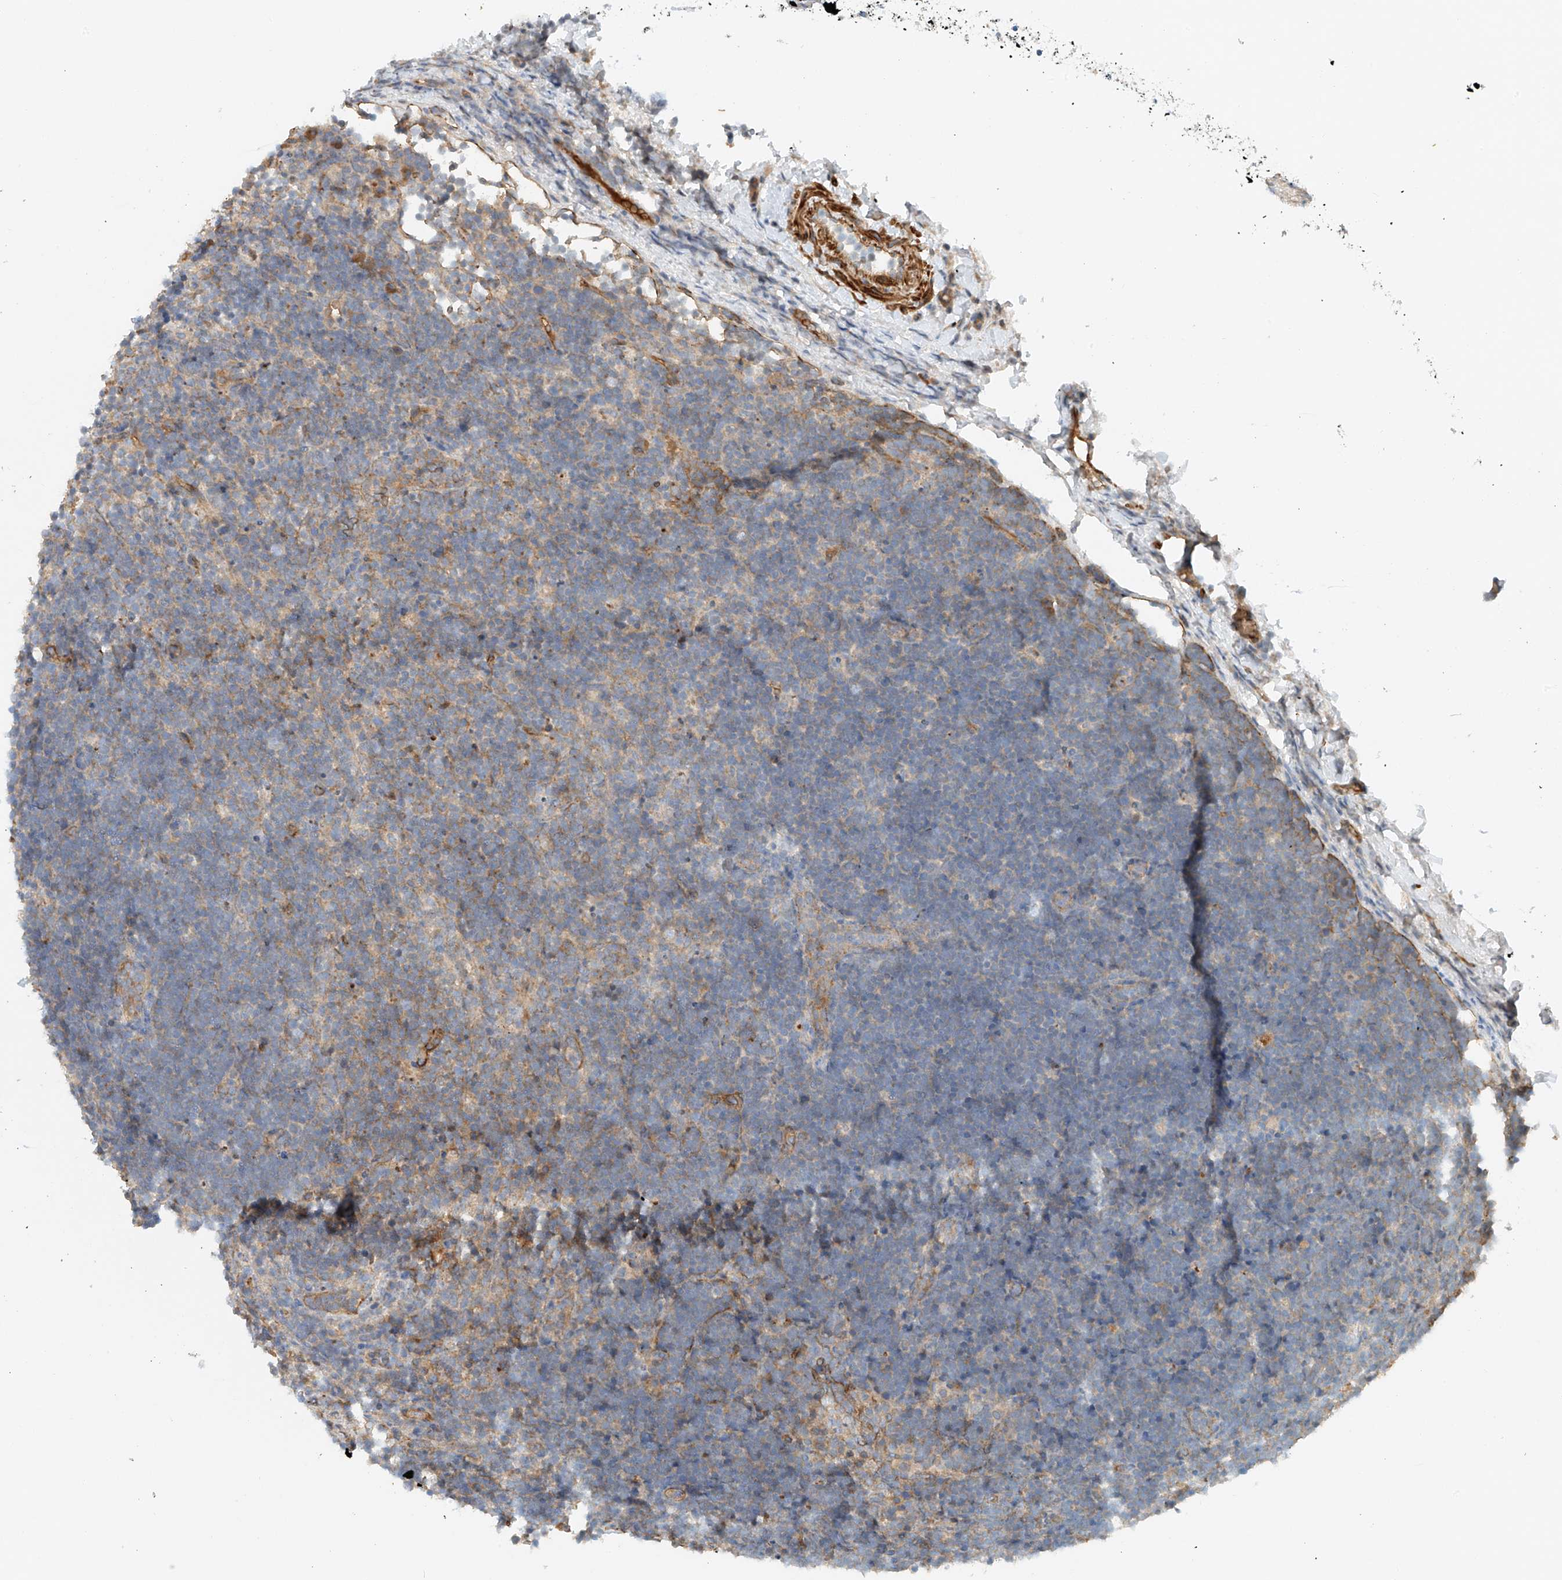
{"staining": {"intensity": "weak", "quantity": "<25%", "location": "cytoplasmic/membranous"}, "tissue": "lymphoma", "cell_type": "Tumor cells", "image_type": "cancer", "snomed": [{"axis": "morphology", "description": "Malignant lymphoma, non-Hodgkin's type, High grade"}, {"axis": "topography", "description": "Lymph node"}], "caption": "A high-resolution image shows IHC staining of lymphoma, which reveals no significant positivity in tumor cells.", "gene": "LYRM9", "patient": {"sex": "male", "age": 13}}